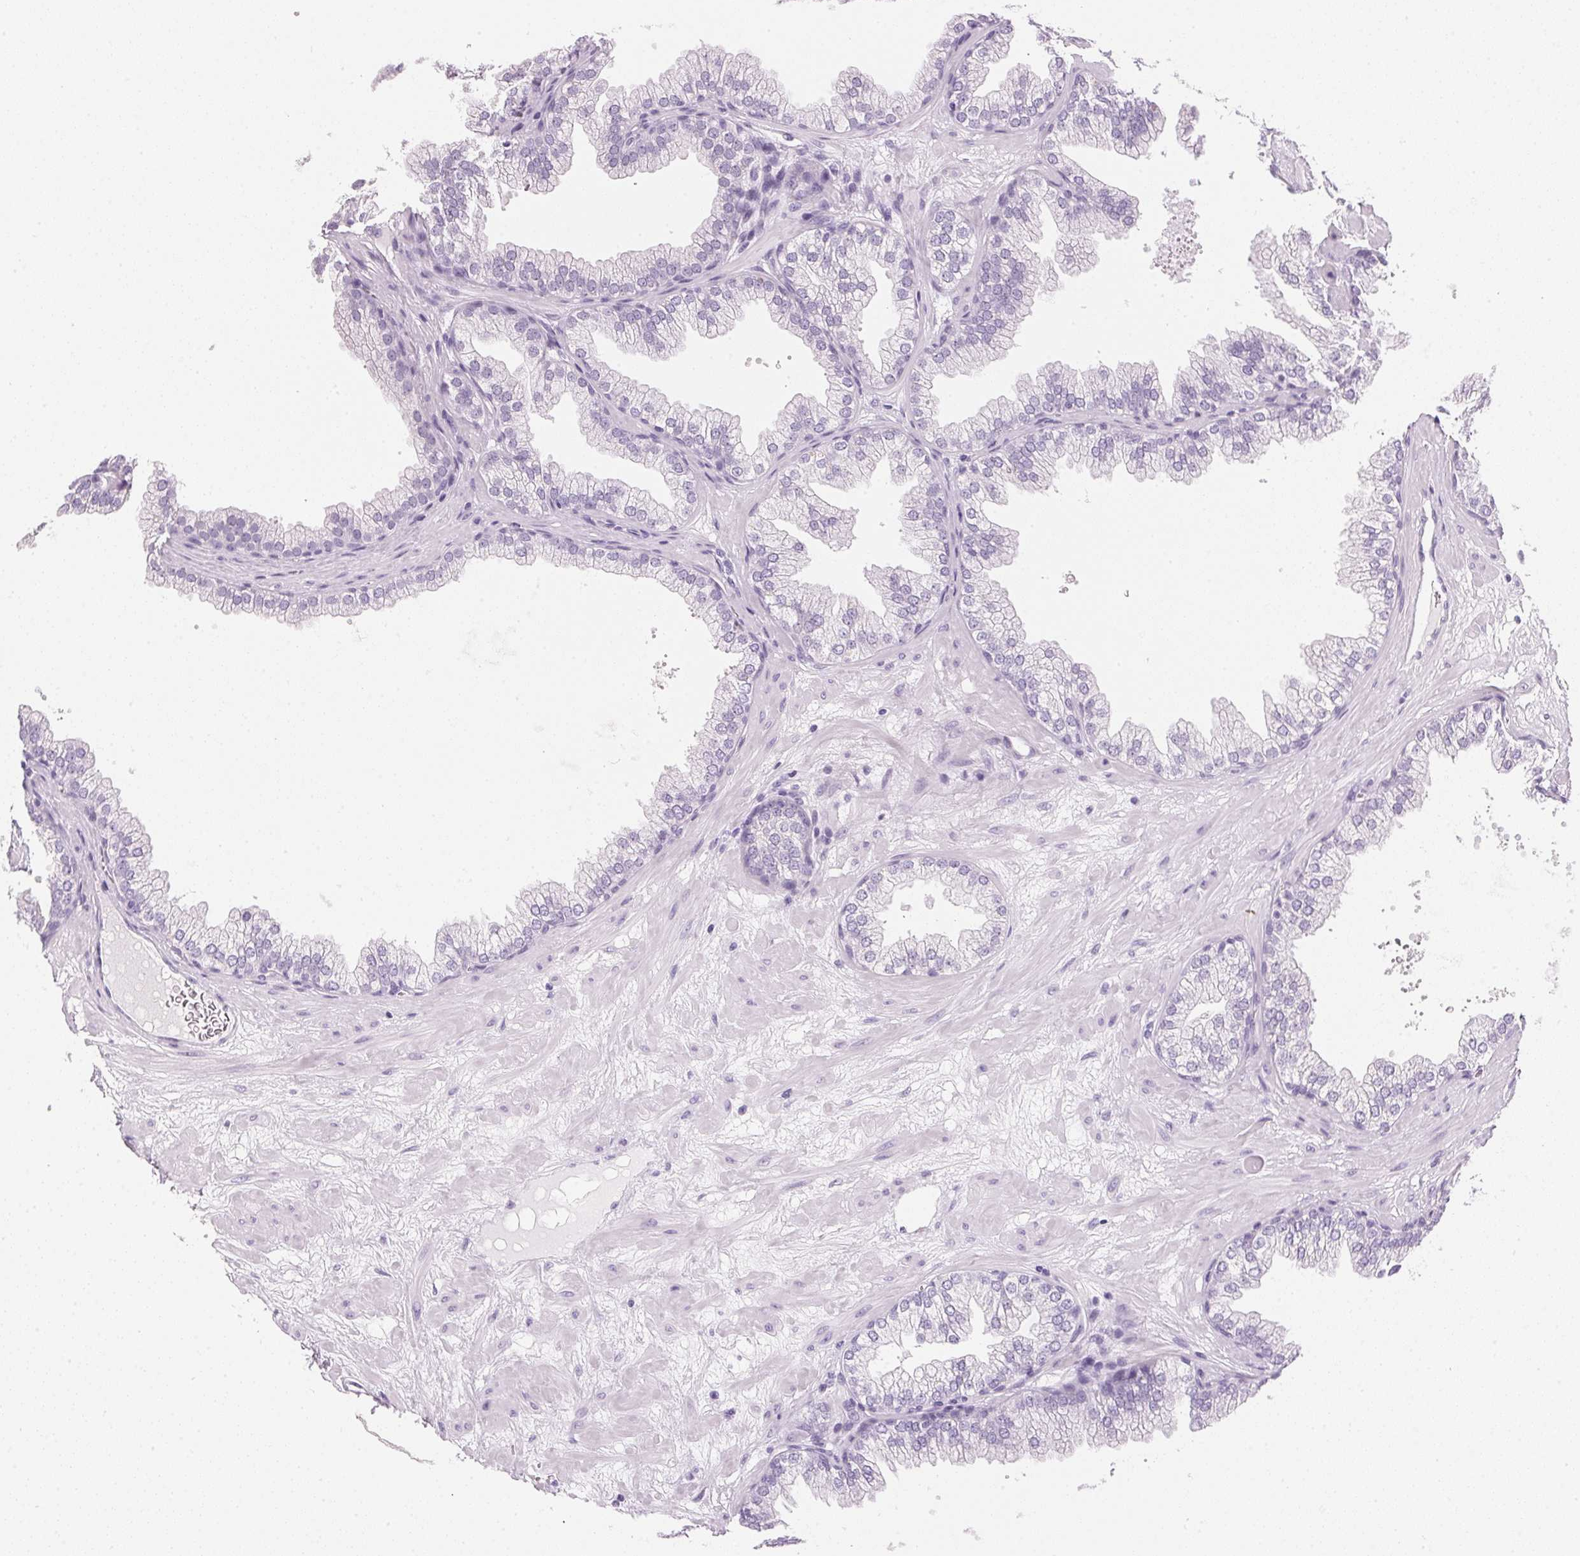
{"staining": {"intensity": "negative", "quantity": "none", "location": "none"}, "tissue": "prostate", "cell_type": "Glandular cells", "image_type": "normal", "snomed": [{"axis": "morphology", "description": "Normal tissue, NOS"}, {"axis": "topography", "description": "Prostate"}], "caption": "Normal prostate was stained to show a protein in brown. There is no significant expression in glandular cells. Brightfield microscopy of IHC stained with DAB (3,3'-diaminobenzidine) (brown) and hematoxylin (blue), captured at high magnification.", "gene": "IGFBP1", "patient": {"sex": "male", "age": 37}}